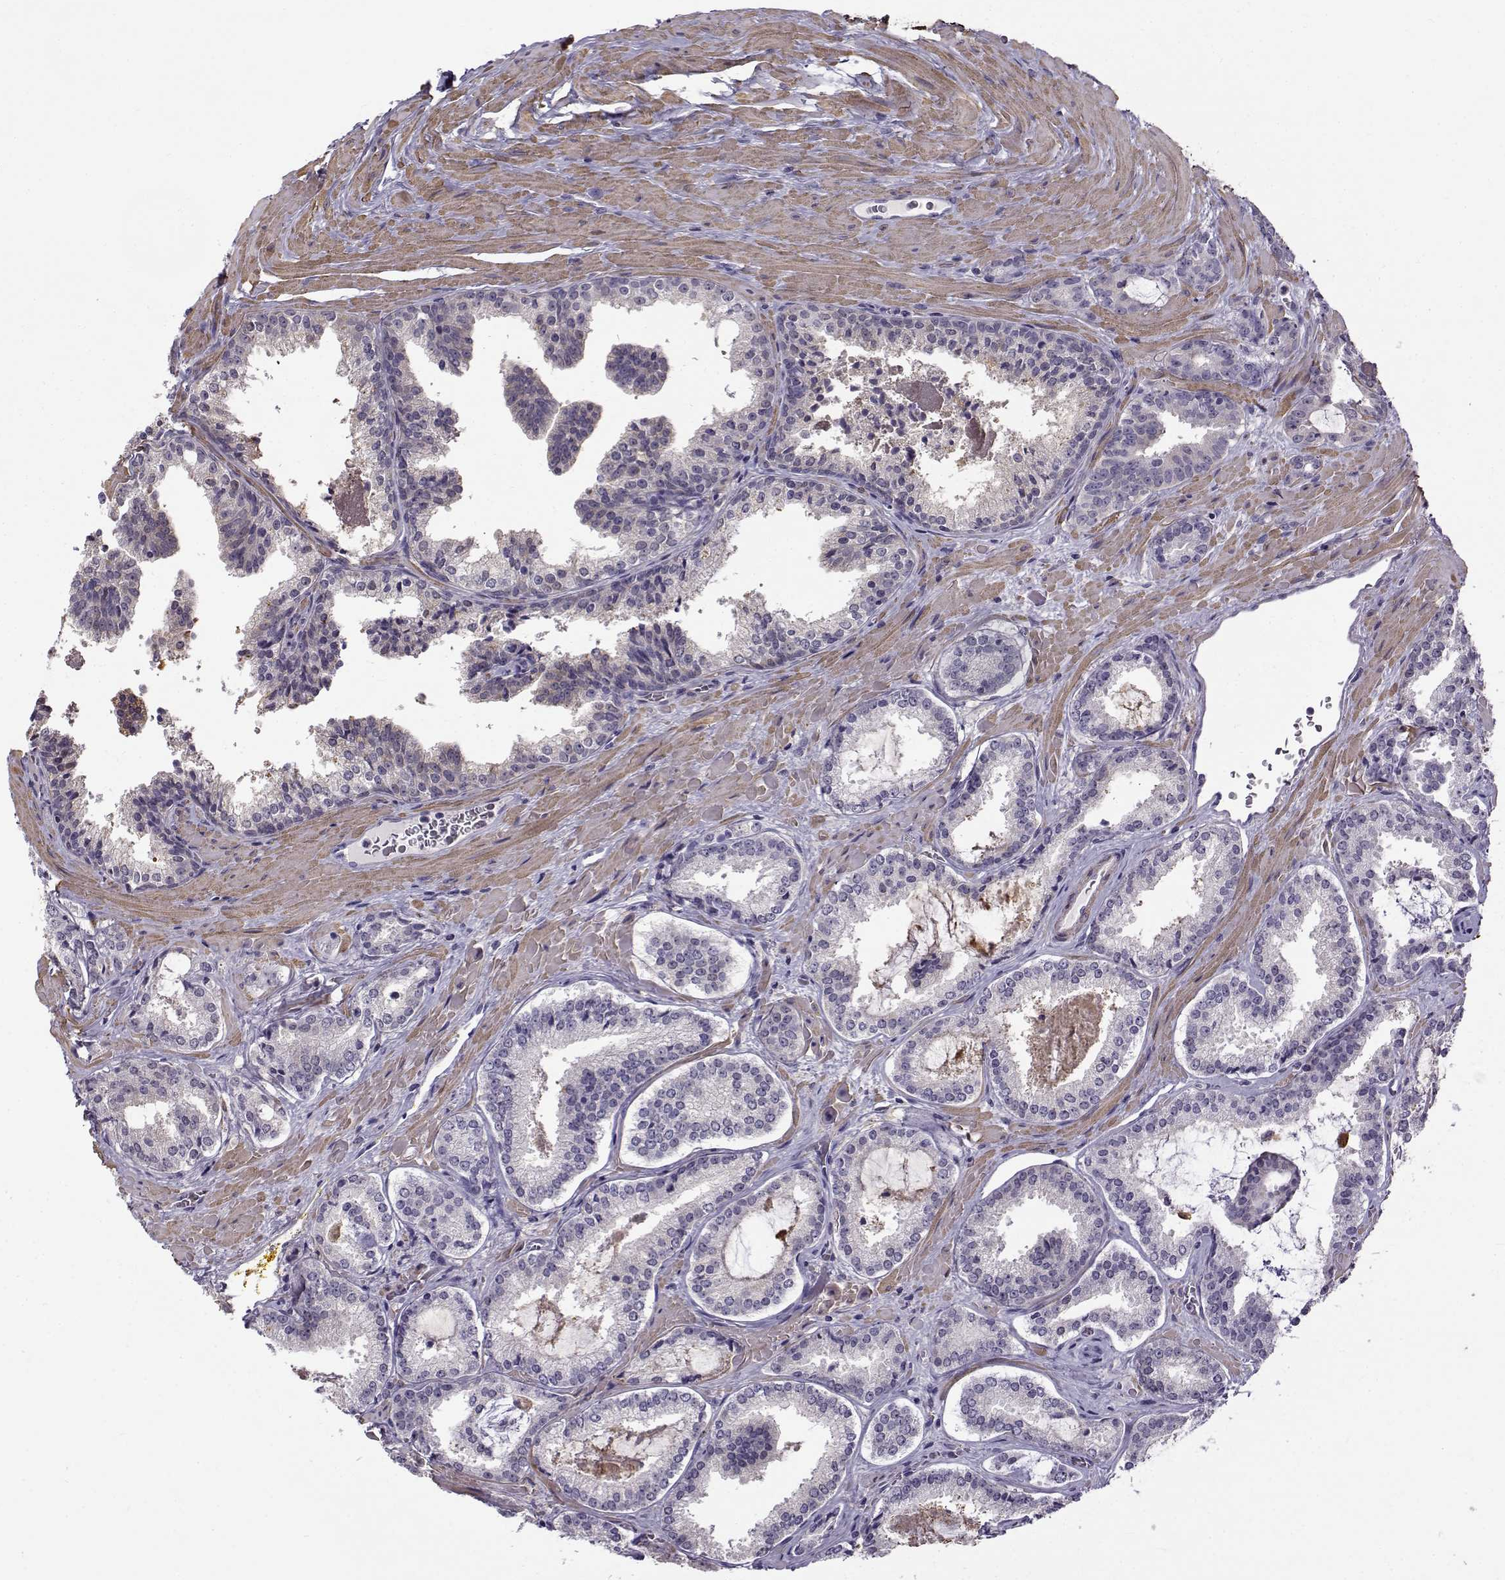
{"staining": {"intensity": "negative", "quantity": "none", "location": "none"}, "tissue": "prostate cancer", "cell_type": "Tumor cells", "image_type": "cancer", "snomed": [{"axis": "morphology", "description": "Adenocarcinoma, NOS"}, {"axis": "morphology", "description": "Adenocarcinoma, High grade"}, {"axis": "topography", "description": "Prostate"}], "caption": "IHC of prostate adenocarcinoma (high-grade) demonstrates no positivity in tumor cells.", "gene": "UCP3", "patient": {"sex": "male", "age": 62}}